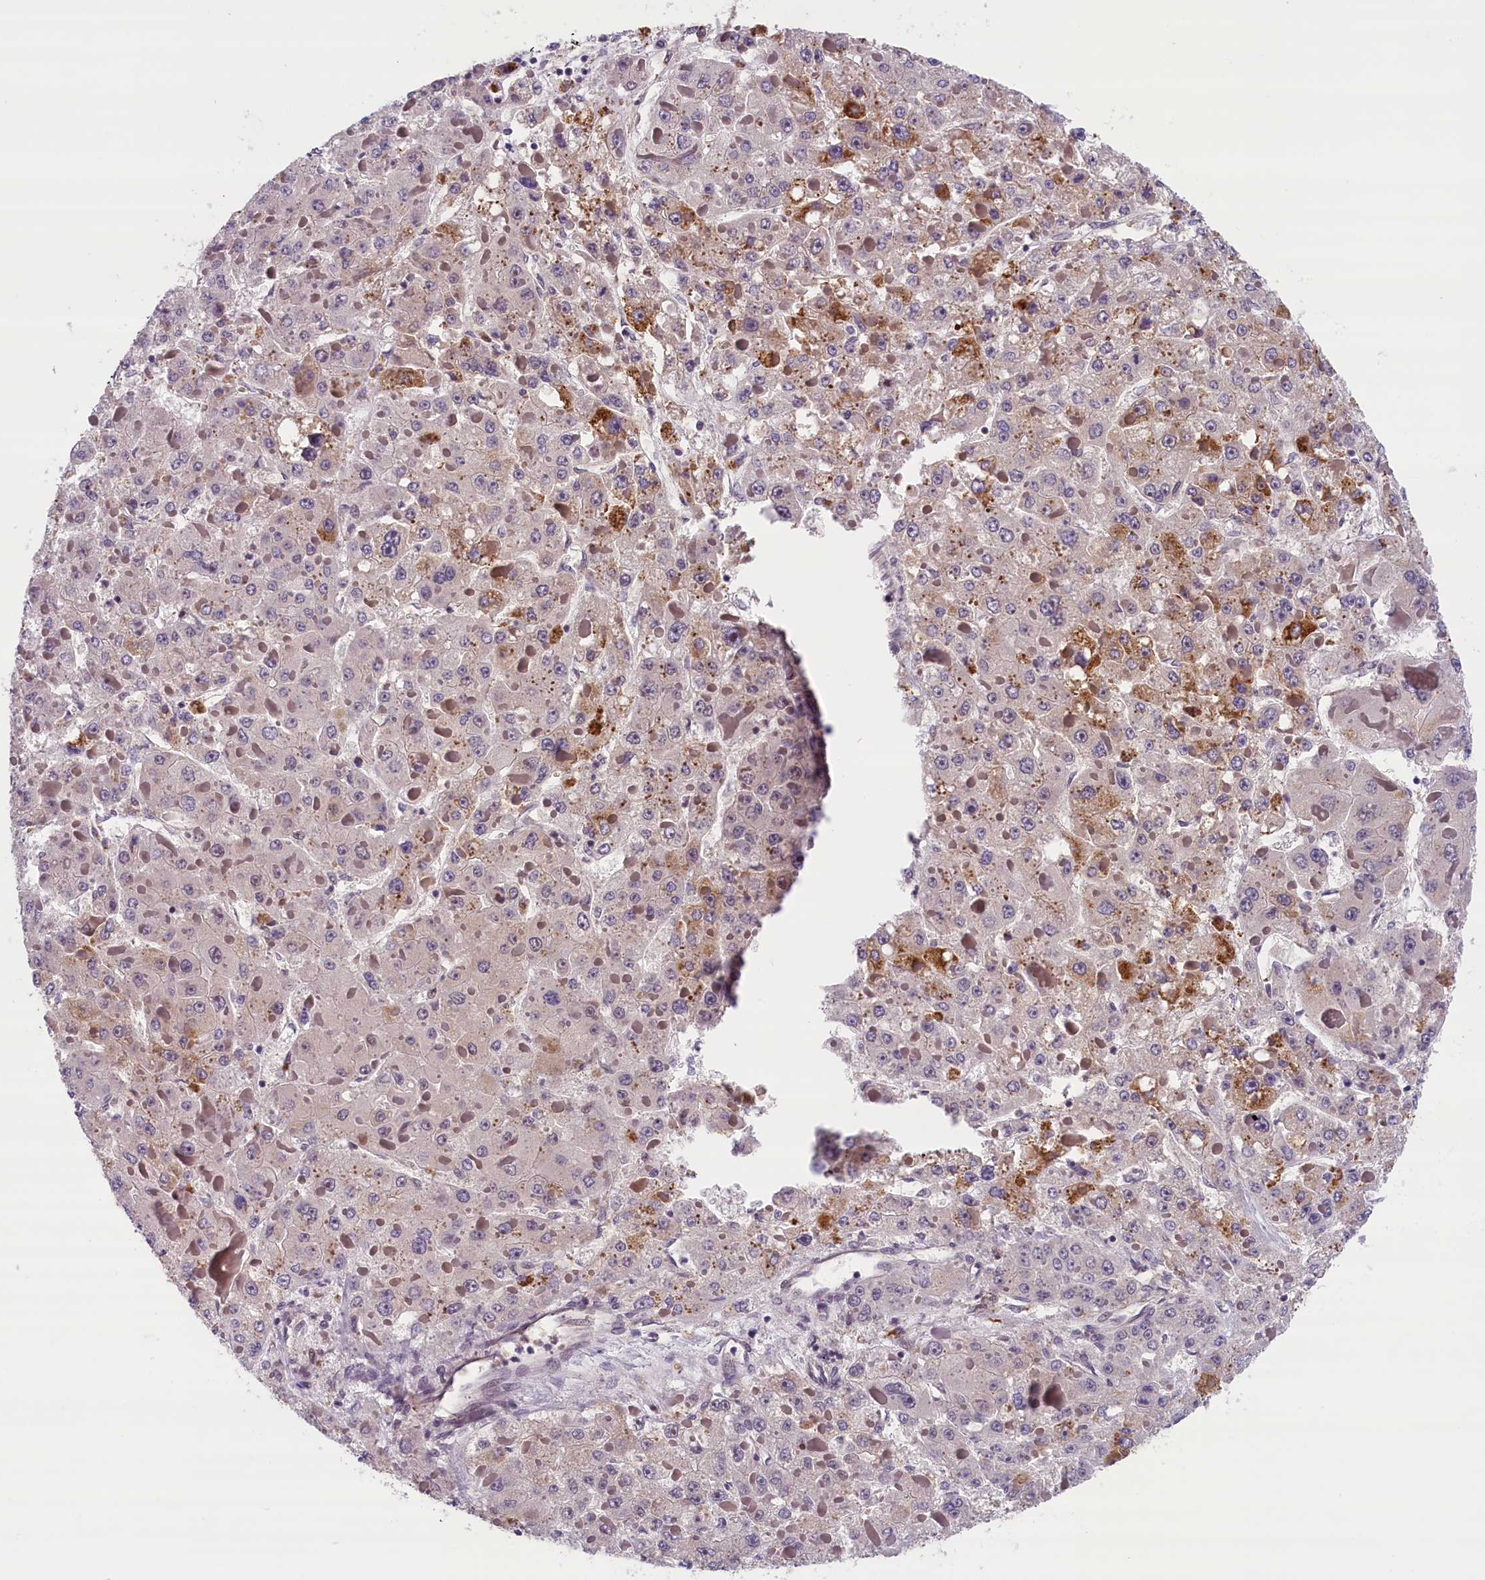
{"staining": {"intensity": "negative", "quantity": "none", "location": "none"}, "tissue": "liver cancer", "cell_type": "Tumor cells", "image_type": "cancer", "snomed": [{"axis": "morphology", "description": "Carcinoma, Hepatocellular, NOS"}, {"axis": "topography", "description": "Liver"}], "caption": "Immunohistochemistry histopathology image of neoplastic tissue: human hepatocellular carcinoma (liver) stained with DAB displays no significant protein staining in tumor cells.", "gene": "KCNK6", "patient": {"sex": "female", "age": 73}}